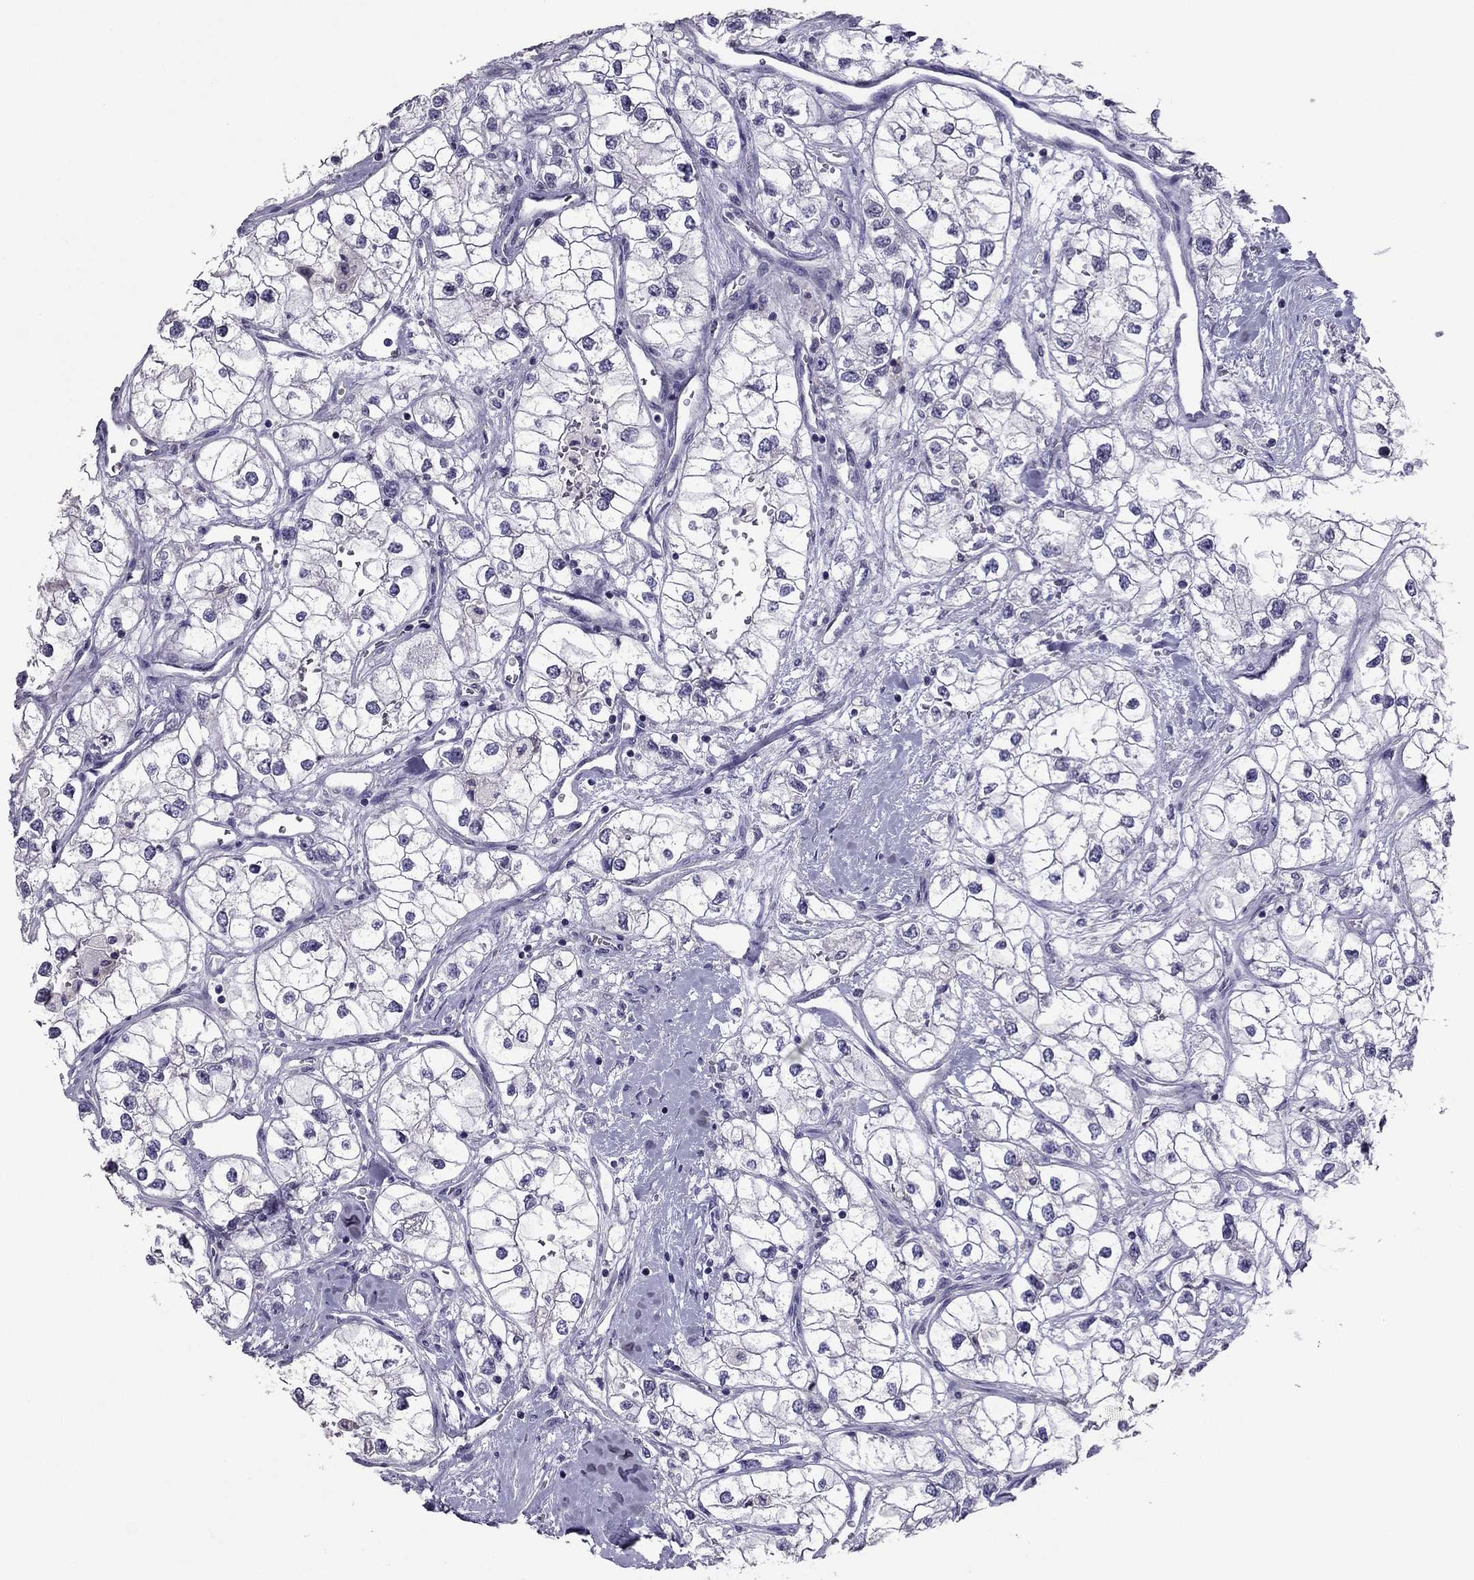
{"staining": {"intensity": "negative", "quantity": "none", "location": "none"}, "tissue": "renal cancer", "cell_type": "Tumor cells", "image_type": "cancer", "snomed": [{"axis": "morphology", "description": "Adenocarcinoma, NOS"}, {"axis": "topography", "description": "Kidney"}], "caption": "Immunohistochemistry (IHC) image of adenocarcinoma (renal) stained for a protein (brown), which demonstrates no expression in tumor cells.", "gene": "RGS8", "patient": {"sex": "male", "age": 59}}